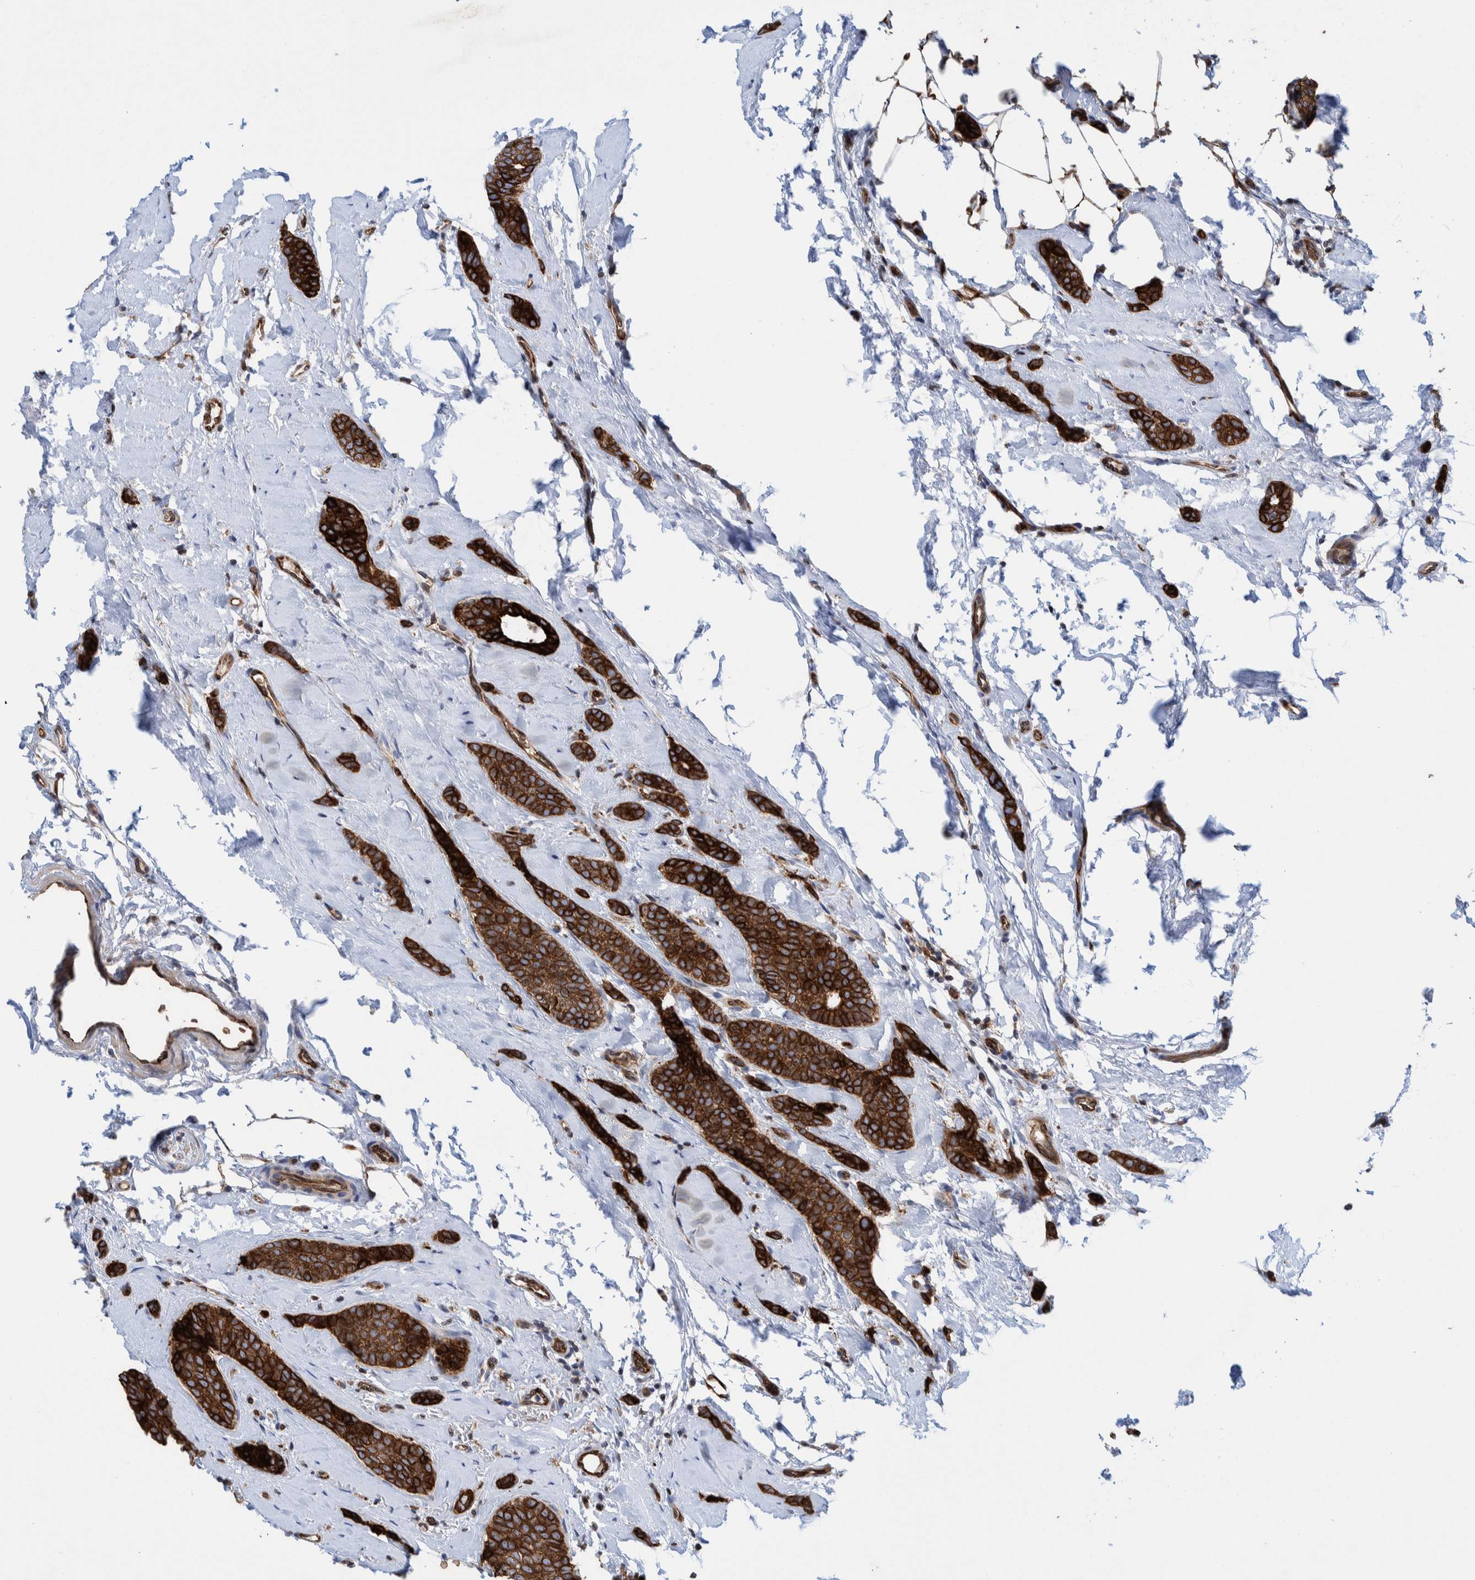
{"staining": {"intensity": "strong", "quantity": ">75%", "location": "cytoplasmic/membranous"}, "tissue": "breast cancer", "cell_type": "Tumor cells", "image_type": "cancer", "snomed": [{"axis": "morphology", "description": "Lobular carcinoma"}, {"axis": "topography", "description": "Skin"}, {"axis": "topography", "description": "Breast"}], "caption": "There is high levels of strong cytoplasmic/membranous positivity in tumor cells of breast cancer (lobular carcinoma), as demonstrated by immunohistochemical staining (brown color).", "gene": "THEM6", "patient": {"sex": "female", "age": 46}}